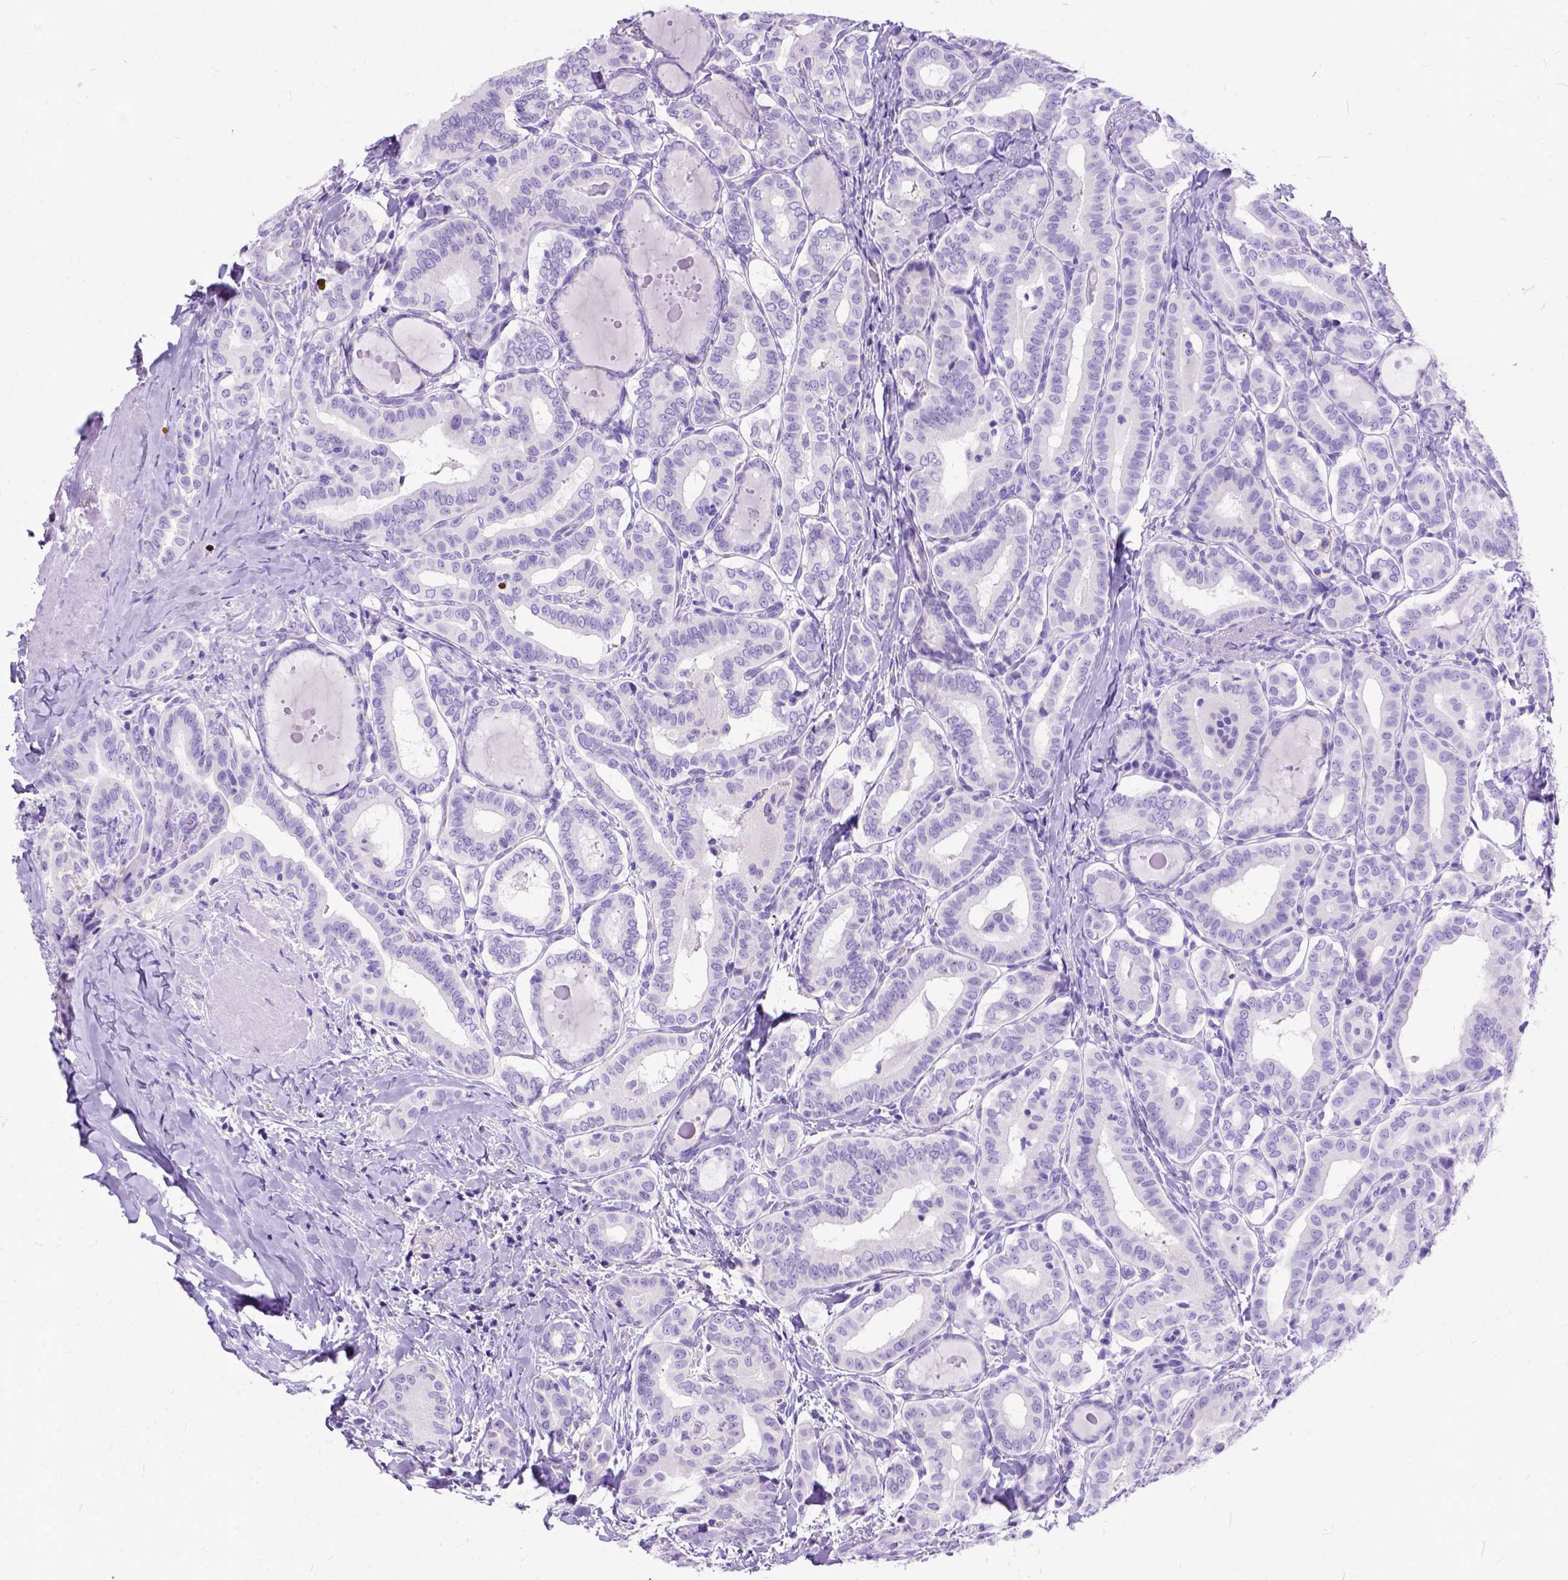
{"staining": {"intensity": "negative", "quantity": "none", "location": "none"}, "tissue": "thyroid cancer", "cell_type": "Tumor cells", "image_type": "cancer", "snomed": [{"axis": "morphology", "description": "Papillary adenocarcinoma, NOS"}, {"axis": "morphology", "description": "Papillary adenoma metastatic"}, {"axis": "topography", "description": "Thyroid gland"}], "caption": "Tumor cells show no significant protein staining in thyroid papillary adenoma metastatic. (DAB immunohistochemistry, high magnification).", "gene": "C1QTNF3", "patient": {"sex": "female", "age": 50}}